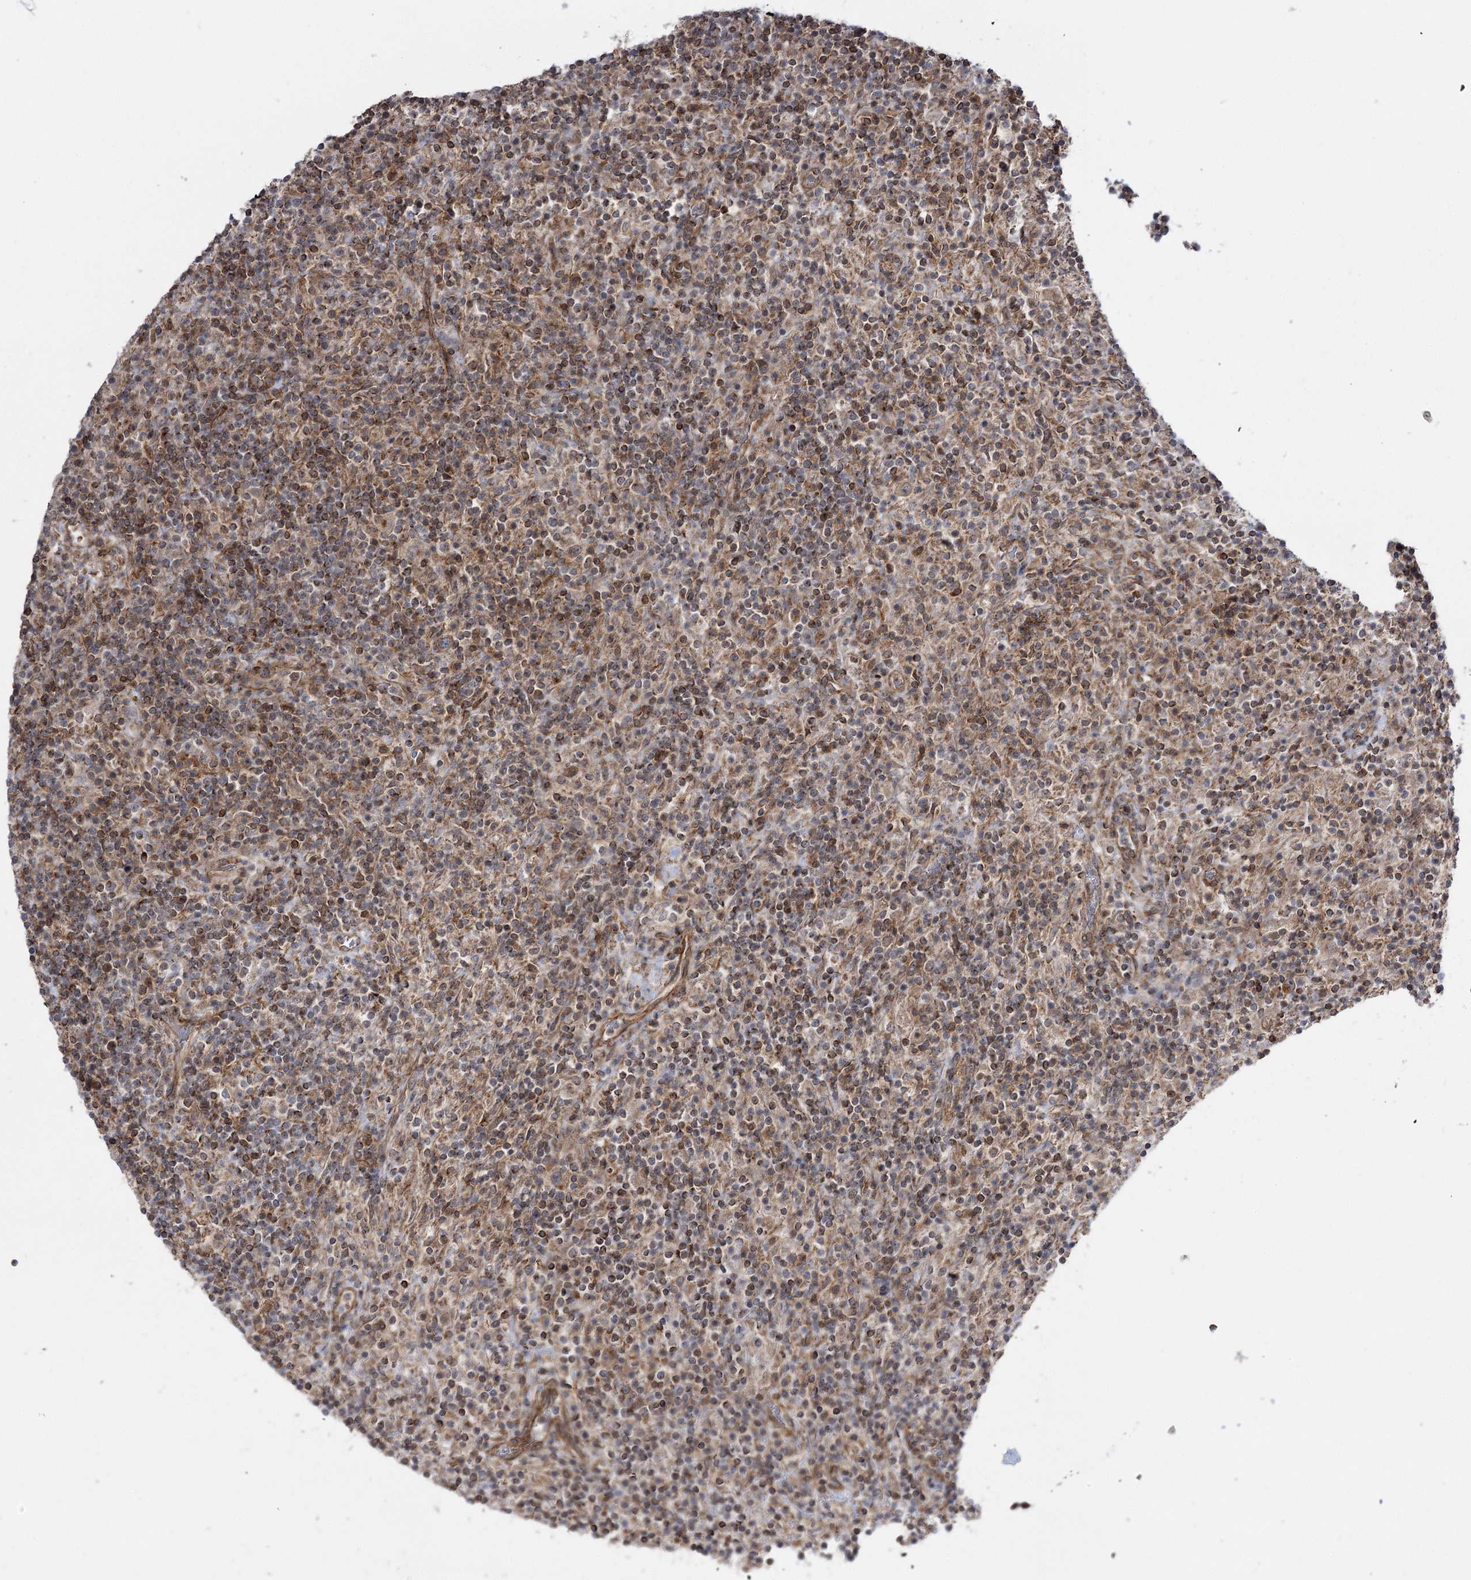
{"staining": {"intensity": "weak", "quantity": "25%-75%", "location": "cytoplasmic/membranous"}, "tissue": "lymphoma", "cell_type": "Tumor cells", "image_type": "cancer", "snomed": [{"axis": "morphology", "description": "Hodgkin's disease, NOS"}, {"axis": "topography", "description": "Lymph node"}], "caption": "Weak cytoplasmic/membranous positivity is seen in approximately 25%-75% of tumor cells in lymphoma.", "gene": "SH3BP5L", "patient": {"sex": "male", "age": 70}}